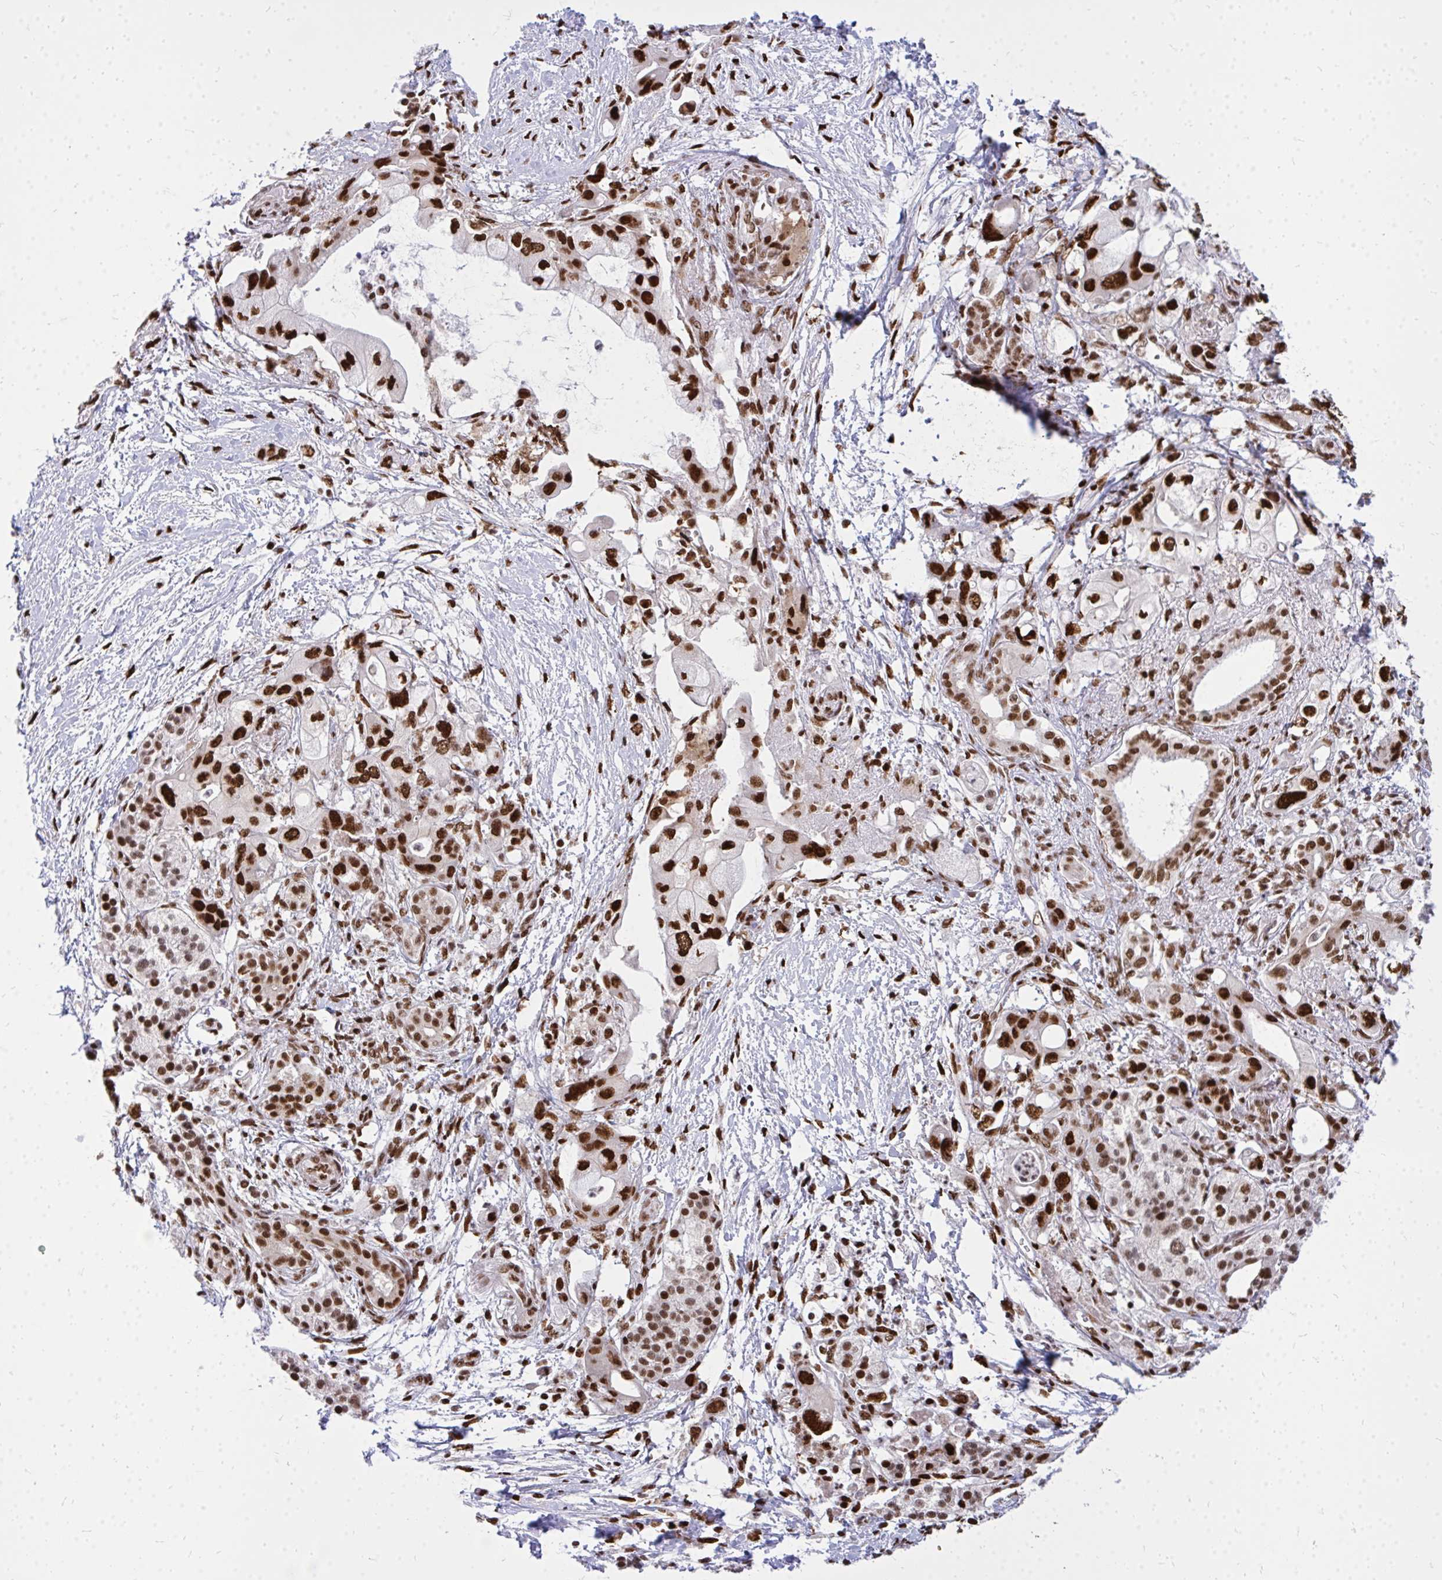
{"staining": {"intensity": "strong", "quantity": ">75%", "location": "nuclear"}, "tissue": "pancreatic cancer", "cell_type": "Tumor cells", "image_type": "cancer", "snomed": [{"axis": "morphology", "description": "Adenocarcinoma, NOS"}, {"axis": "topography", "description": "Pancreas"}], "caption": "A brown stain highlights strong nuclear positivity of a protein in pancreatic adenocarcinoma tumor cells.", "gene": "TBL1Y", "patient": {"sex": "male", "age": 68}}